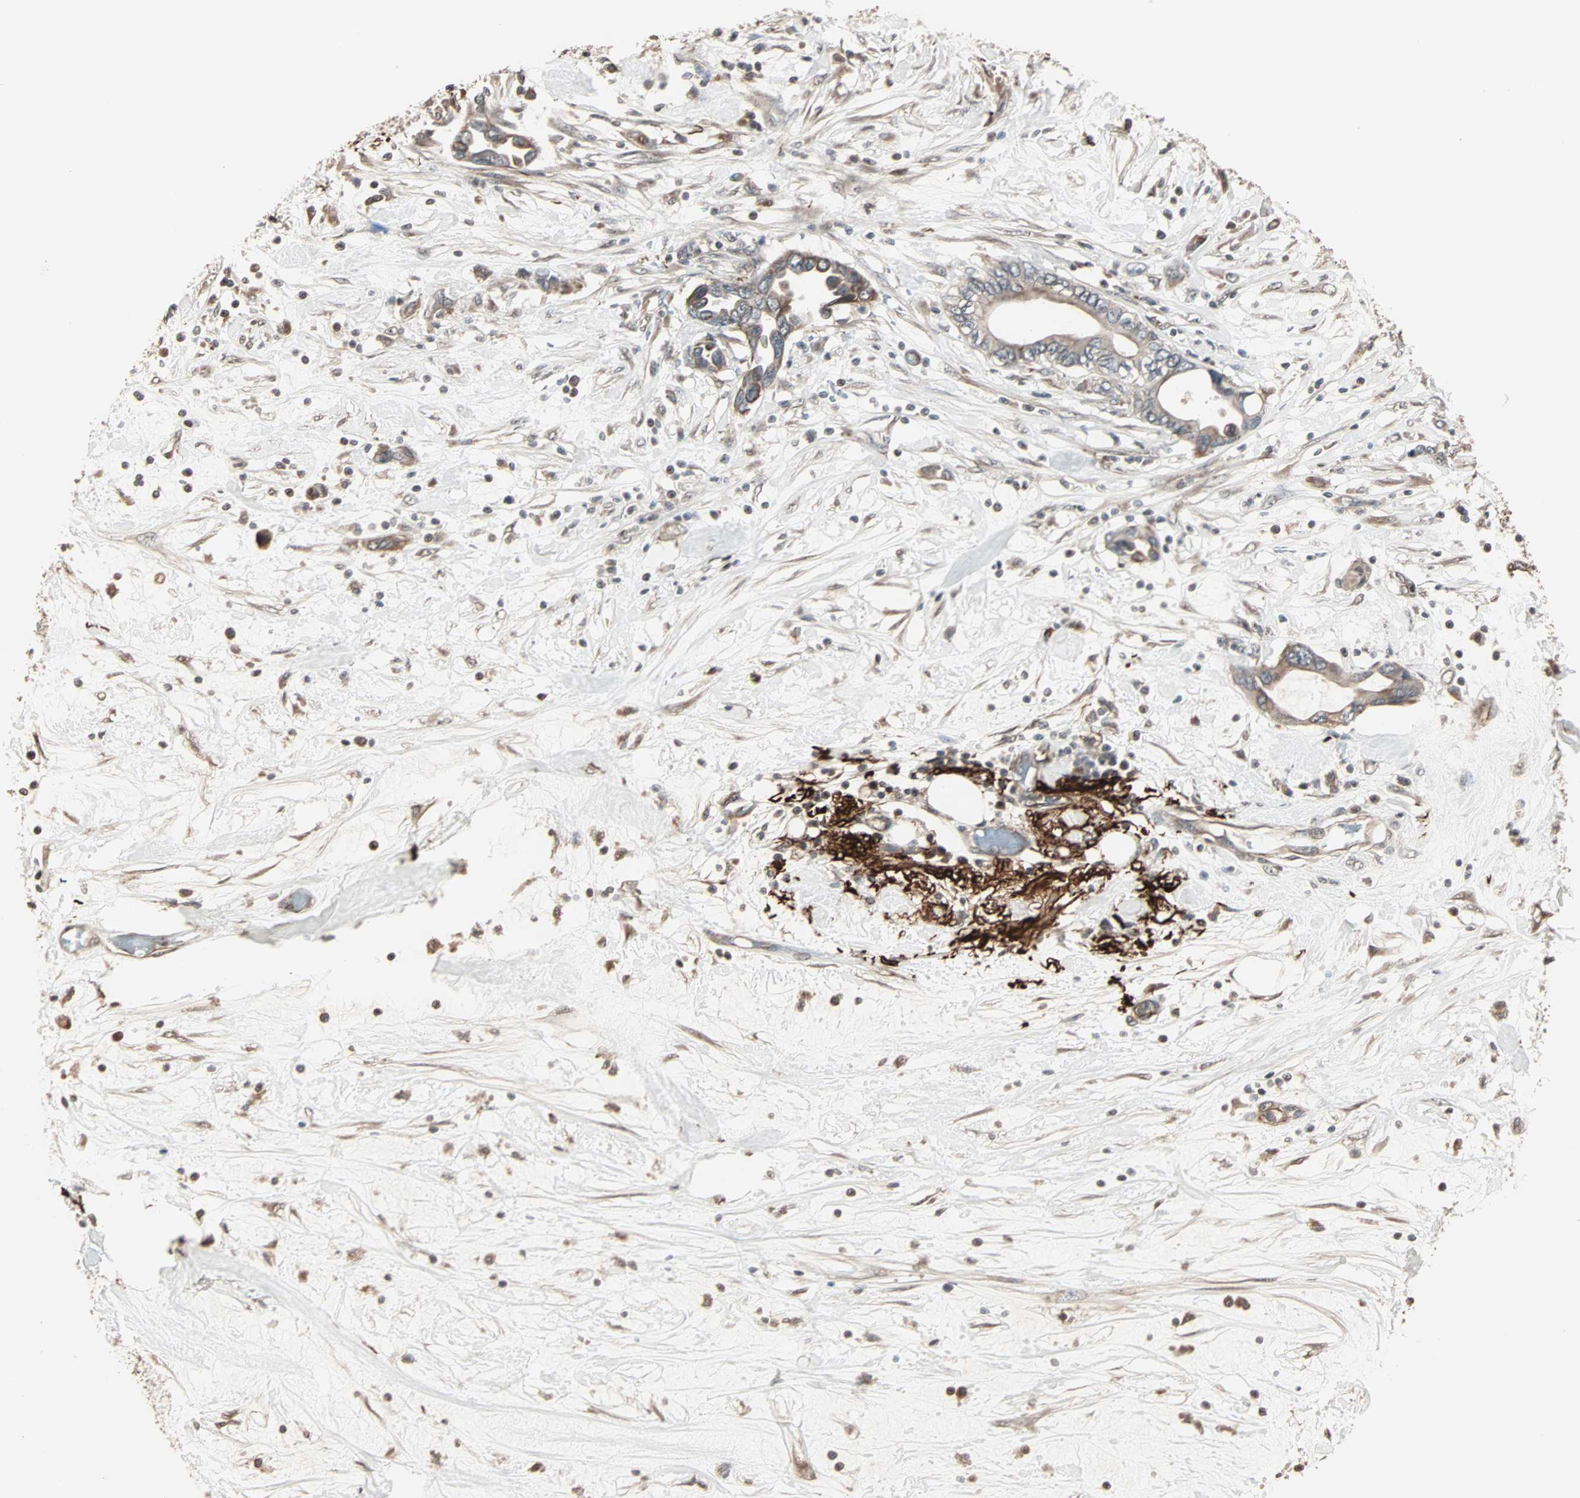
{"staining": {"intensity": "weak", "quantity": "25%-75%", "location": "cytoplasmic/membranous"}, "tissue": "pancreatic cancer", "cell_type": "Tumor cells", "image_type": "cancer", "snomed": [{"axis": "morphology", "description": "Adenocarcinoma, NOS"}, {"axis": "topography", "description": "Pancreas"}], "caption": "Immunohistochemical staining of pancreatic cancer (adenocarcinoma) demonstrates low levels of weak cytoplasmic/membranous protein staining in about 25%-75% of tumor cells.", "gene": "CALCRL", "patient": {"sex": "female", "age": 57}}